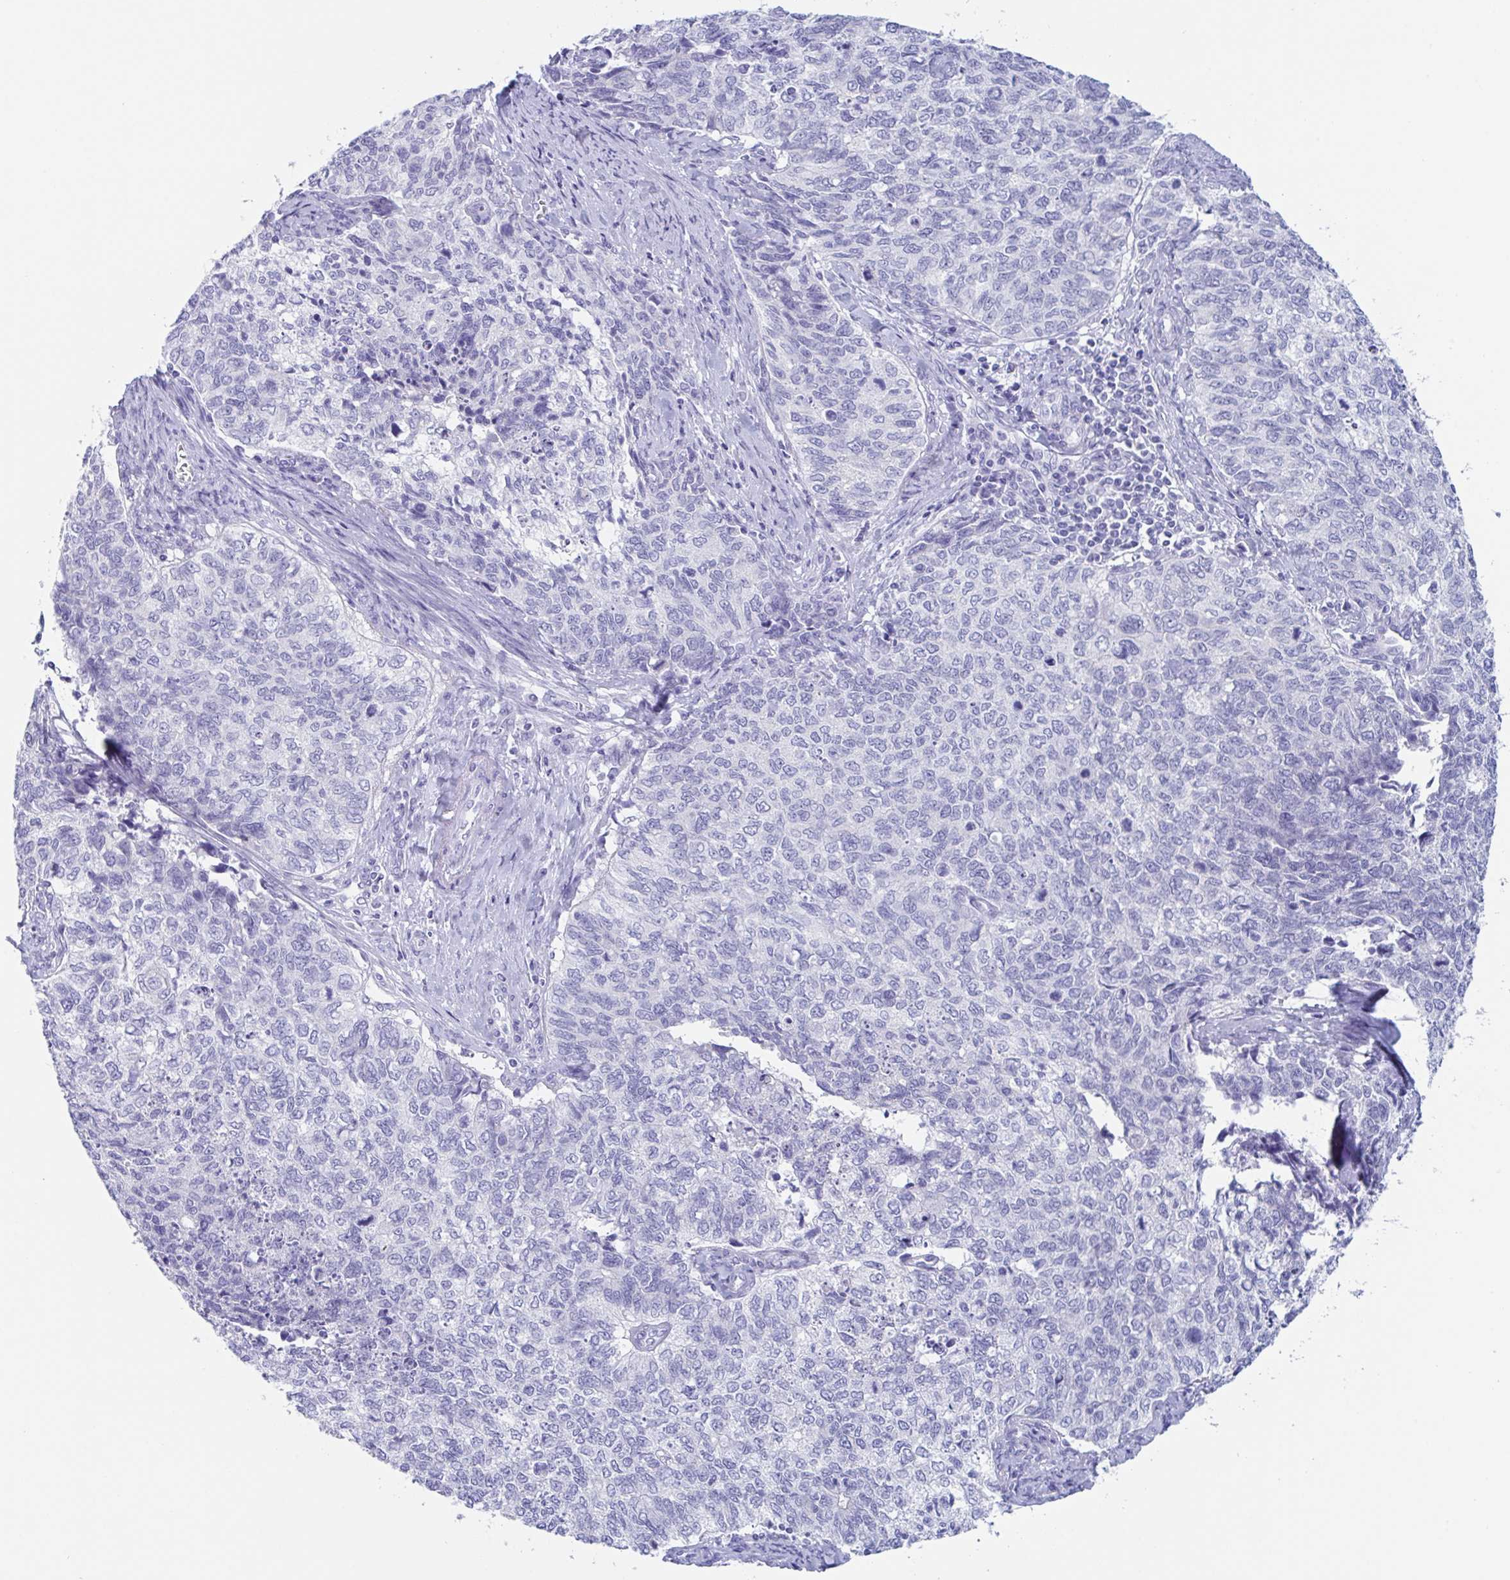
{"staining": {"intensity": "negative", "quantity": "none", "location": "none"}, "tissue": "cervical cancer", "cell_type": "Tumor cells", "image_type": "cancer", "snomed": [{"axis": "morphology", "description": "Adenocarcinoma, NOS"}, {"axis": "topography", "description": "Cervix"}], "caption": "This is an IHC micrograph of cervical cancer. There is no positivity in tumor cells.", "gene": "ZPBP", "patient": {"sex": "female", "age": 63}}